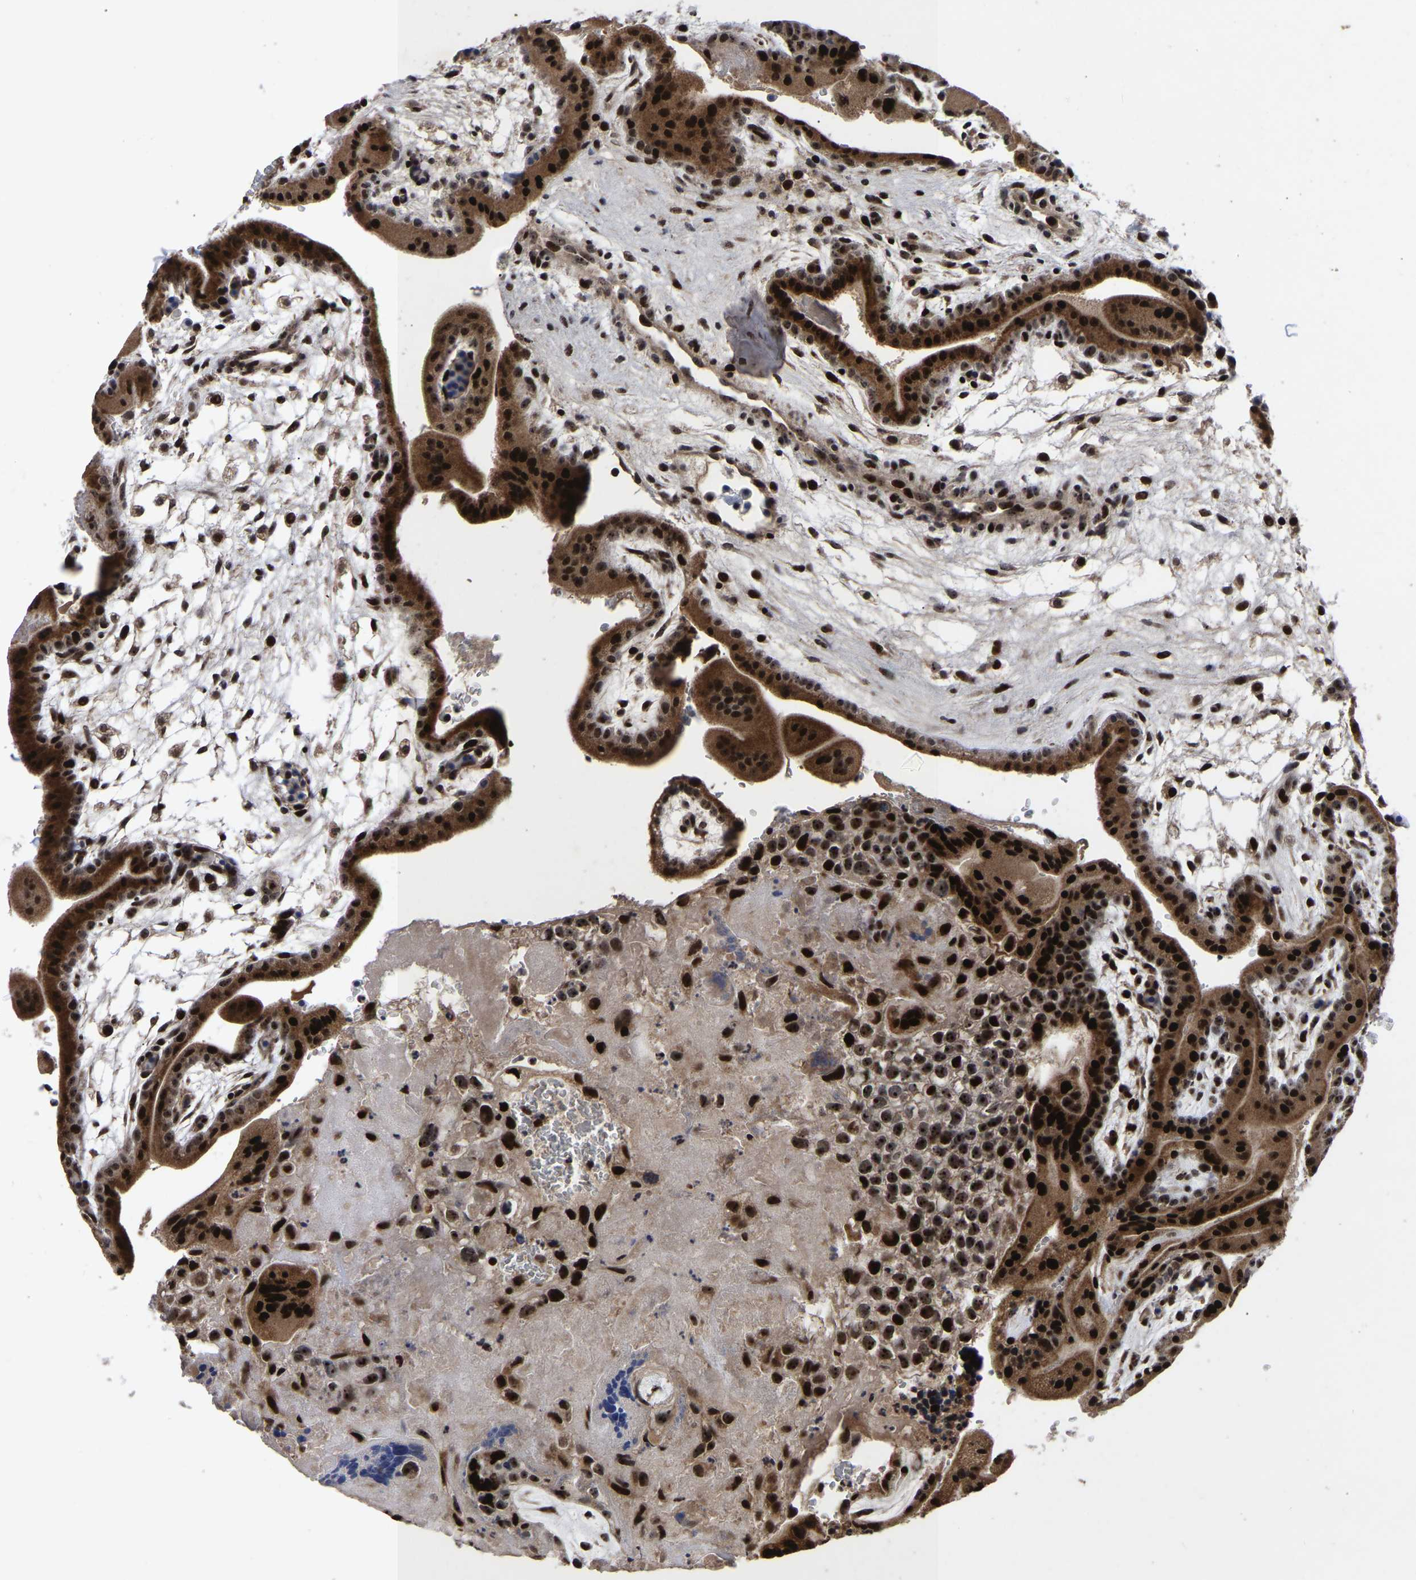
{"staining": {"intensity": "strong", "quantity": ">75%", "location": "cytoplasmic/membranous,nuclear"}, "tissue": "placenta", "cell_type": "Decidual cells", "image_type": "normal", "snomed": [{"axis": "morphology", "description": "Normal tissue, NOS"}, {"axis": "topography", "description": "Placenta"}], "caption": "Placenta stained for a protein exhibits strong cytoplasmic/membranous,nuclear positivity in decidual cells. (DAB = brown stain, brightfield microscopy at high magnification).", "gene": "JUNB", "patient": {"sex": "female", "age": 35}}